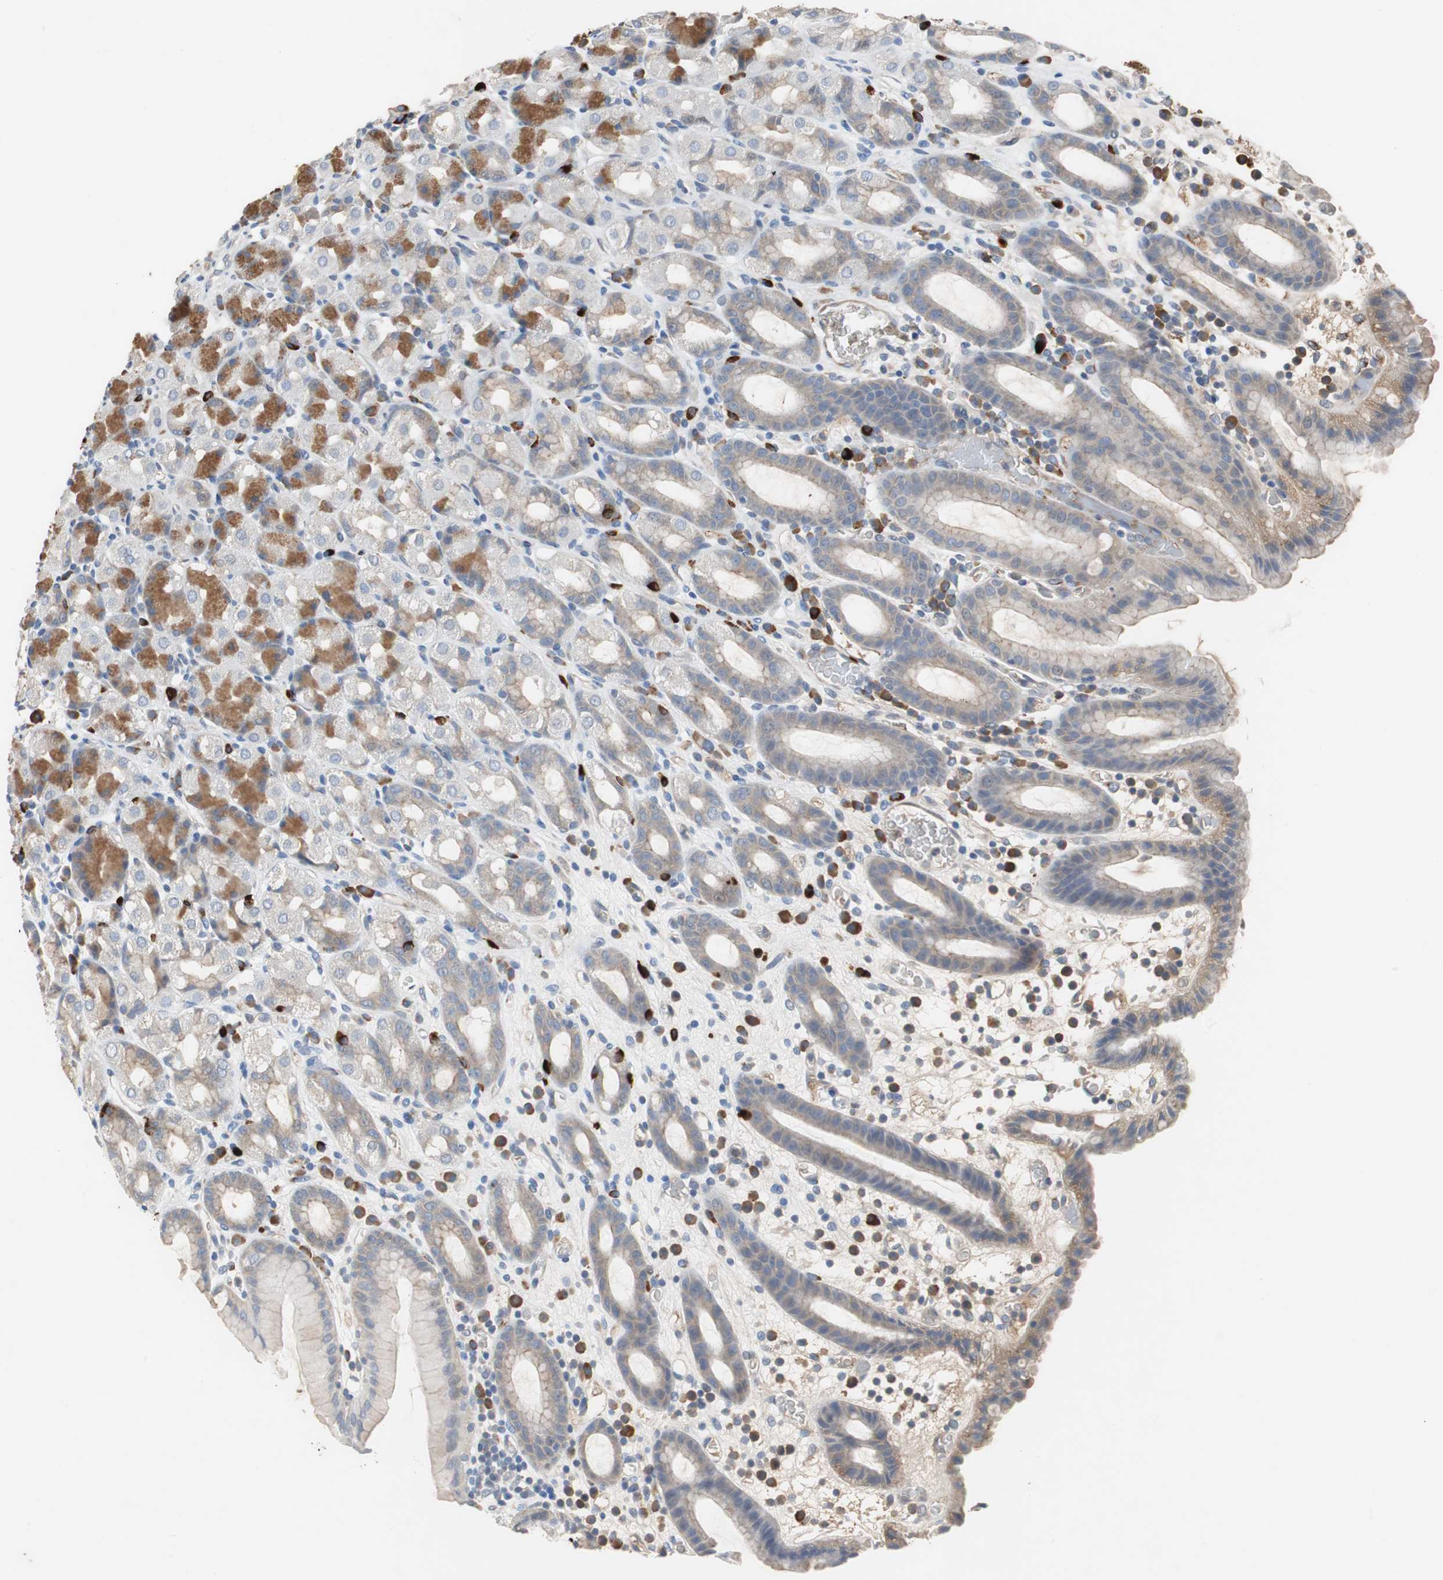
{"staining": {"intensity": "moderate", "quantity": "25%-75%", "location": "cytoplasmic/membranous"}, "tissue": "stomach", "cell_type": "Glandular cells", "image_type": "normal", "snomed": [{"axis": "morphology", "description": "Normal tissue, NOS"}, {"axis": "topography", "description": "Stomach, upper"}], "caption": "Immunohistochemistry (DAB) staining of normal human stomach reveals moderate cytoplasmic/membranous protein staining in about 25%-75% of glandular cells.", "gene": "SORT1", "patient": {"sex": "male", "age": 68}}